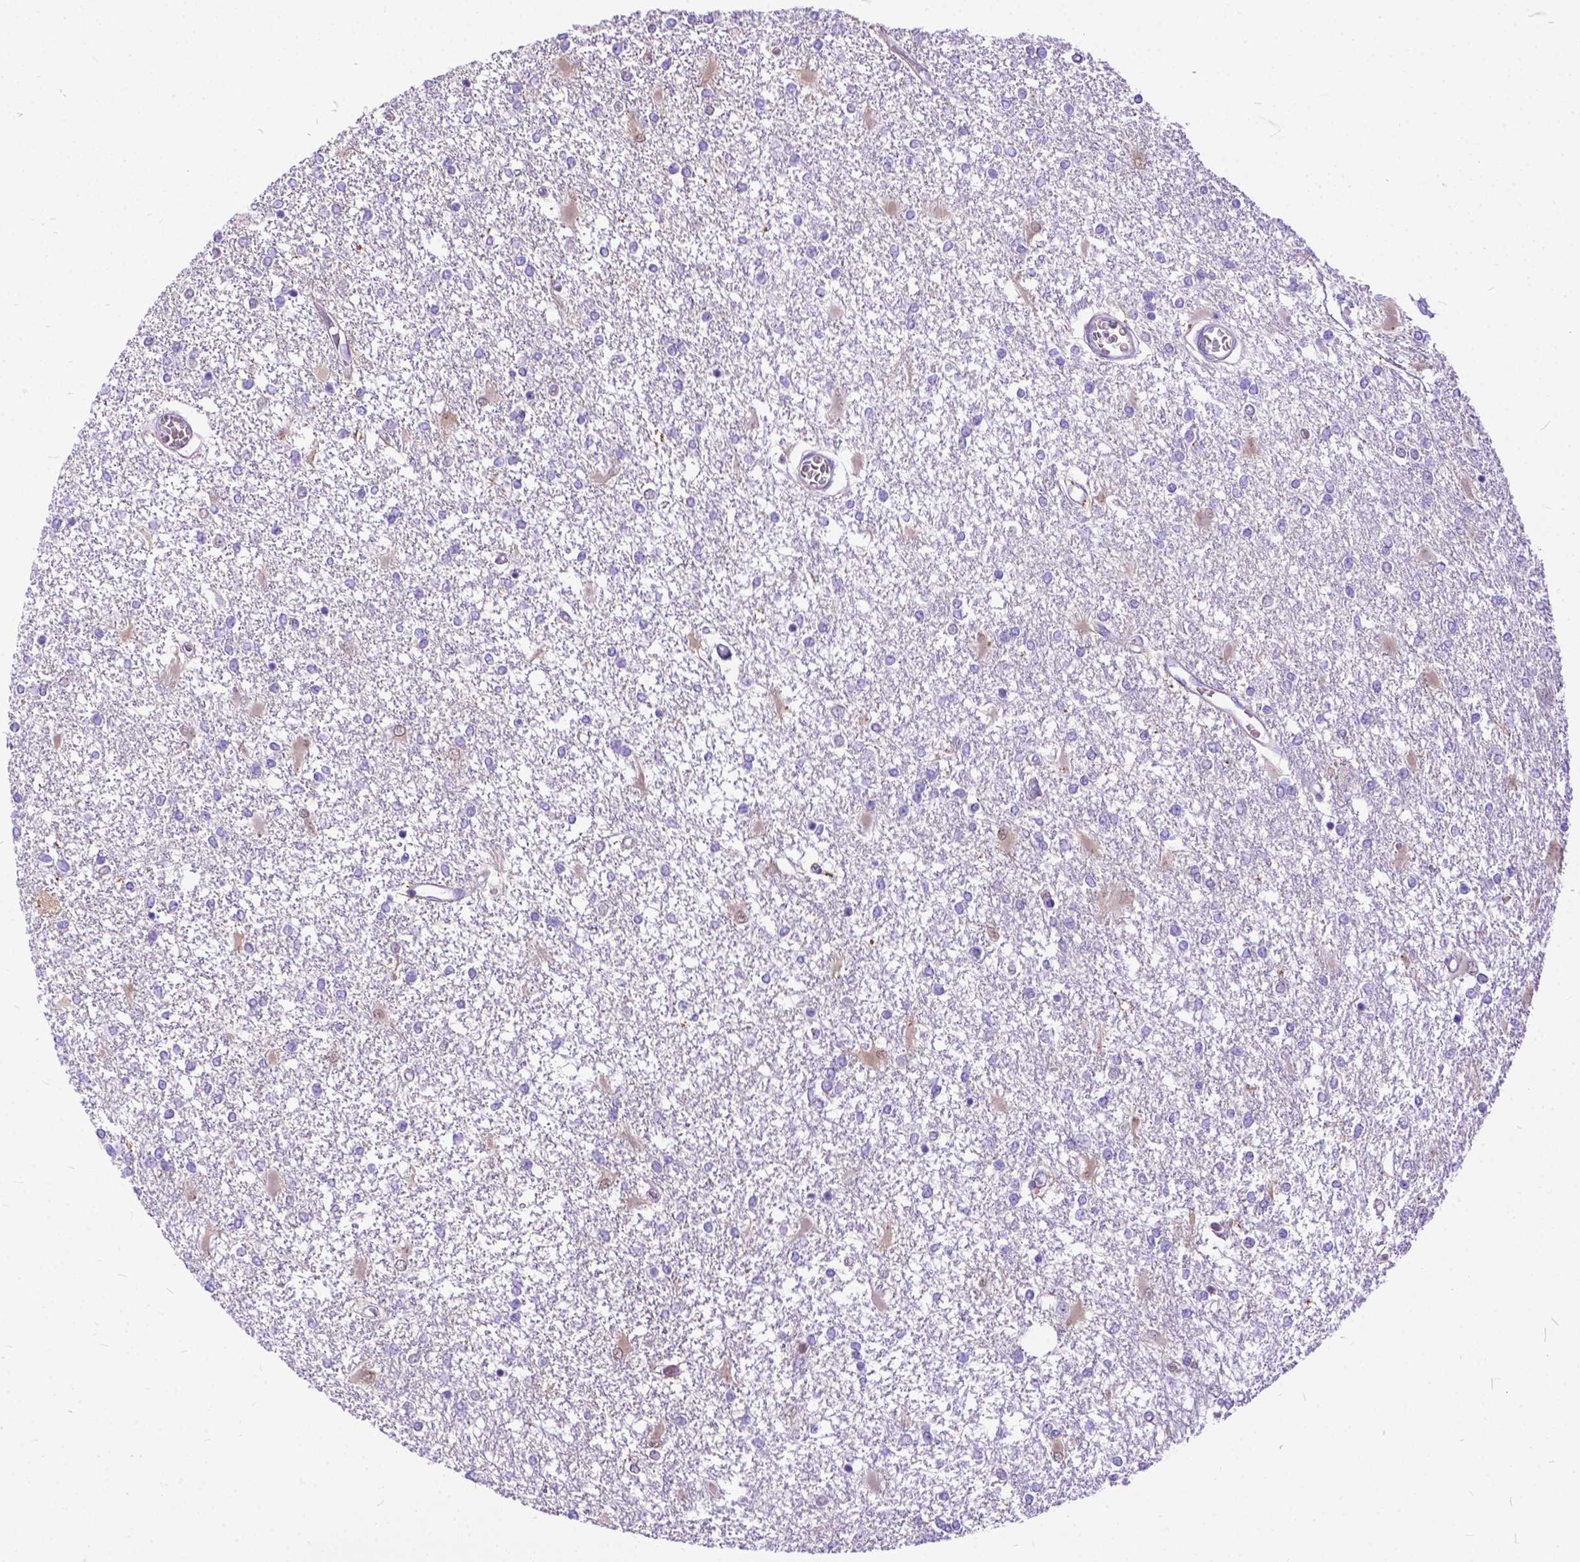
{"staining": {"intensity": "weak", "quantity": "<25%", "location": "cytoplasmic/membranous,nuclear"}, "tissue": "glioma", "cell_type": "Tumor cells", "image_type": "cancer", "snomed": [{"axis": "morphology", "description": "Glioma, malignant, High grade"}, {"axis": "topography", "description": "Cerebral cortex"}], "caption": "High magnification brightfield microscopy of malignant glioma (high-grade) stained with DAB (brown) and counterstained with hematoxylin (blue): tumor cells show no significant expression.", "gene": "TMEM169", "patient": {"sex": "male", "age": 79}}